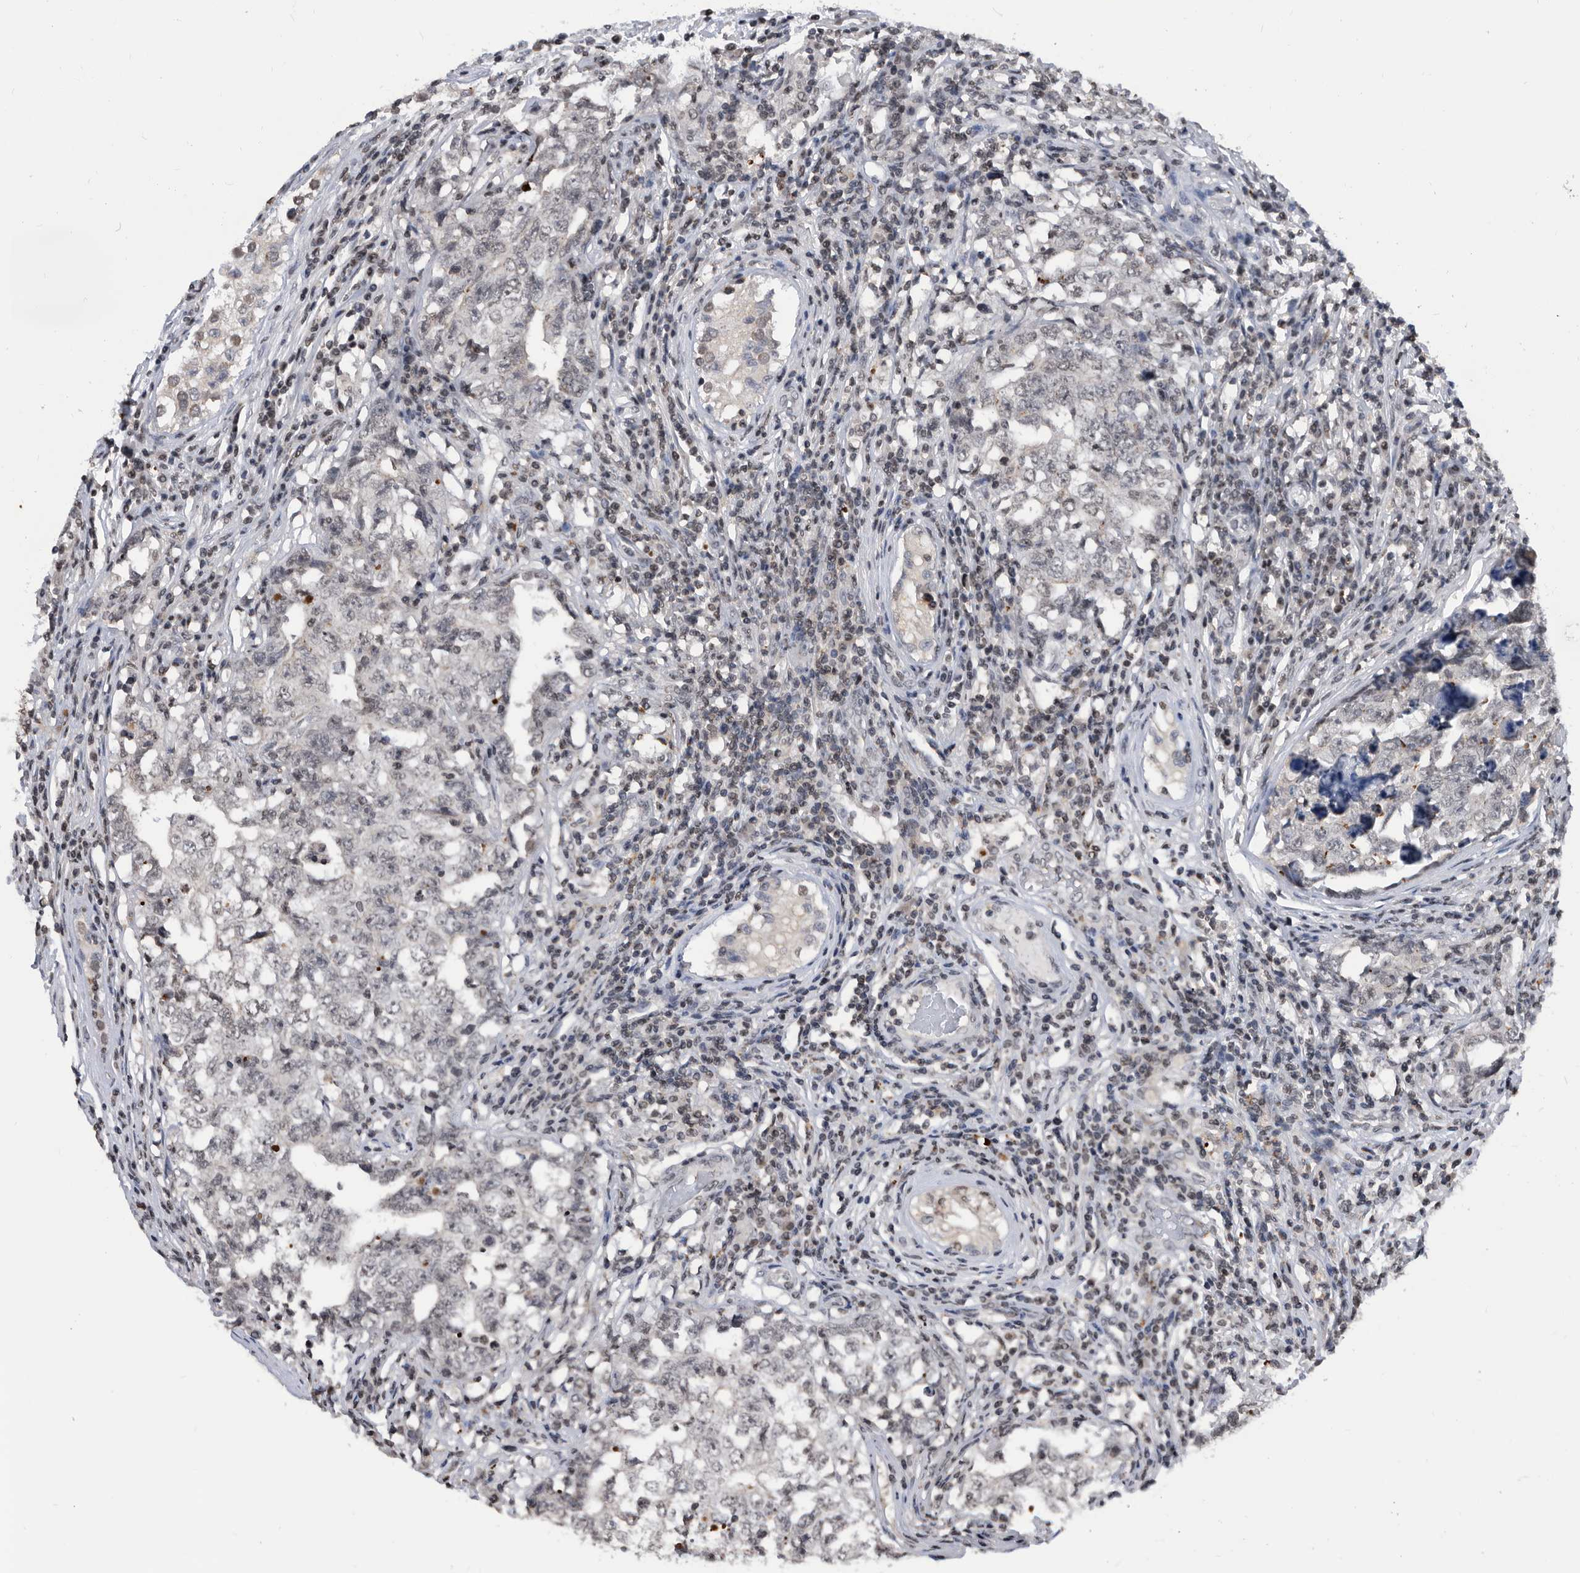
{"staining": {"intensity": "weak", "quantity": "25%-75%", "location": "nuclear"}, "tissue": "testis cancer", "cell_type": "Tumor cells", "image_type": "cancer", "snomed": [{"axis": "morphology", "description": "Carcinoma, Embryonal, NOS"}, {"axis": "topography", "description": "Testis"}], "caption": "IHC image of testis cancer stained for a protein (brown), which reveals low levels of weak nuclear positivity in about 25%-75% of tumor cells.", "gene": "TSTD1", "patient": {"sex": "male", "age": 26}}